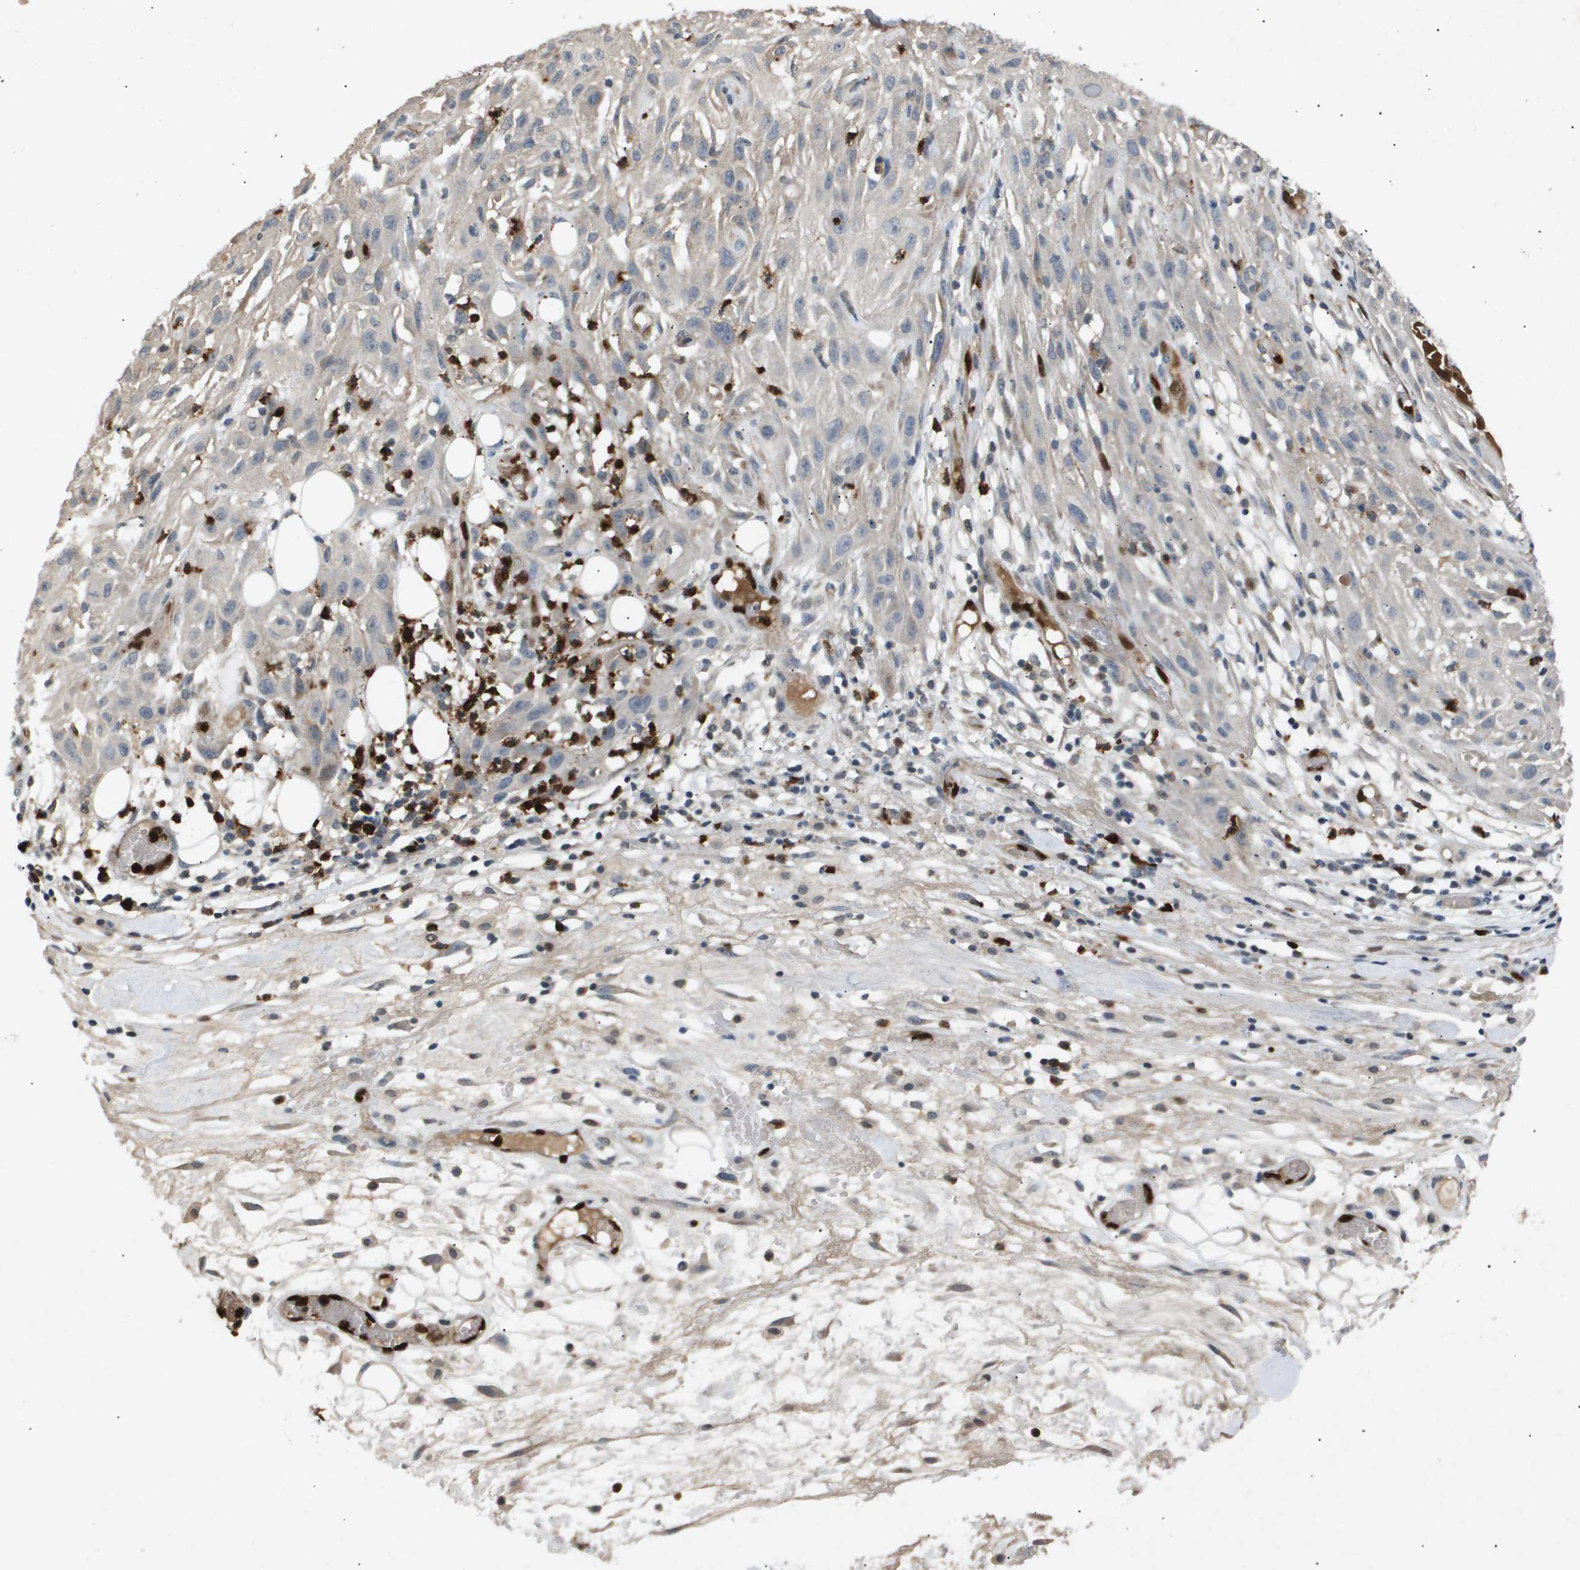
{"staining": {"intensity": "negative", "quantity": "none", "location": "none"}, "tissue": "skin cancer", "cell_type": "Tumor cells", "image_type": "cancer", "snomed": [{"axis": "morphology", "description": "Squamous cell carcinoma, NOS"}, {"axis": "topography", "description": "Skin"}], "caption": "Skin squamous cell carcinoma was stained to show a protein in brown. There is no significant expression in tumor cells.", "gene": "ERG", "patient": {"sex": "male", "age": 75}}